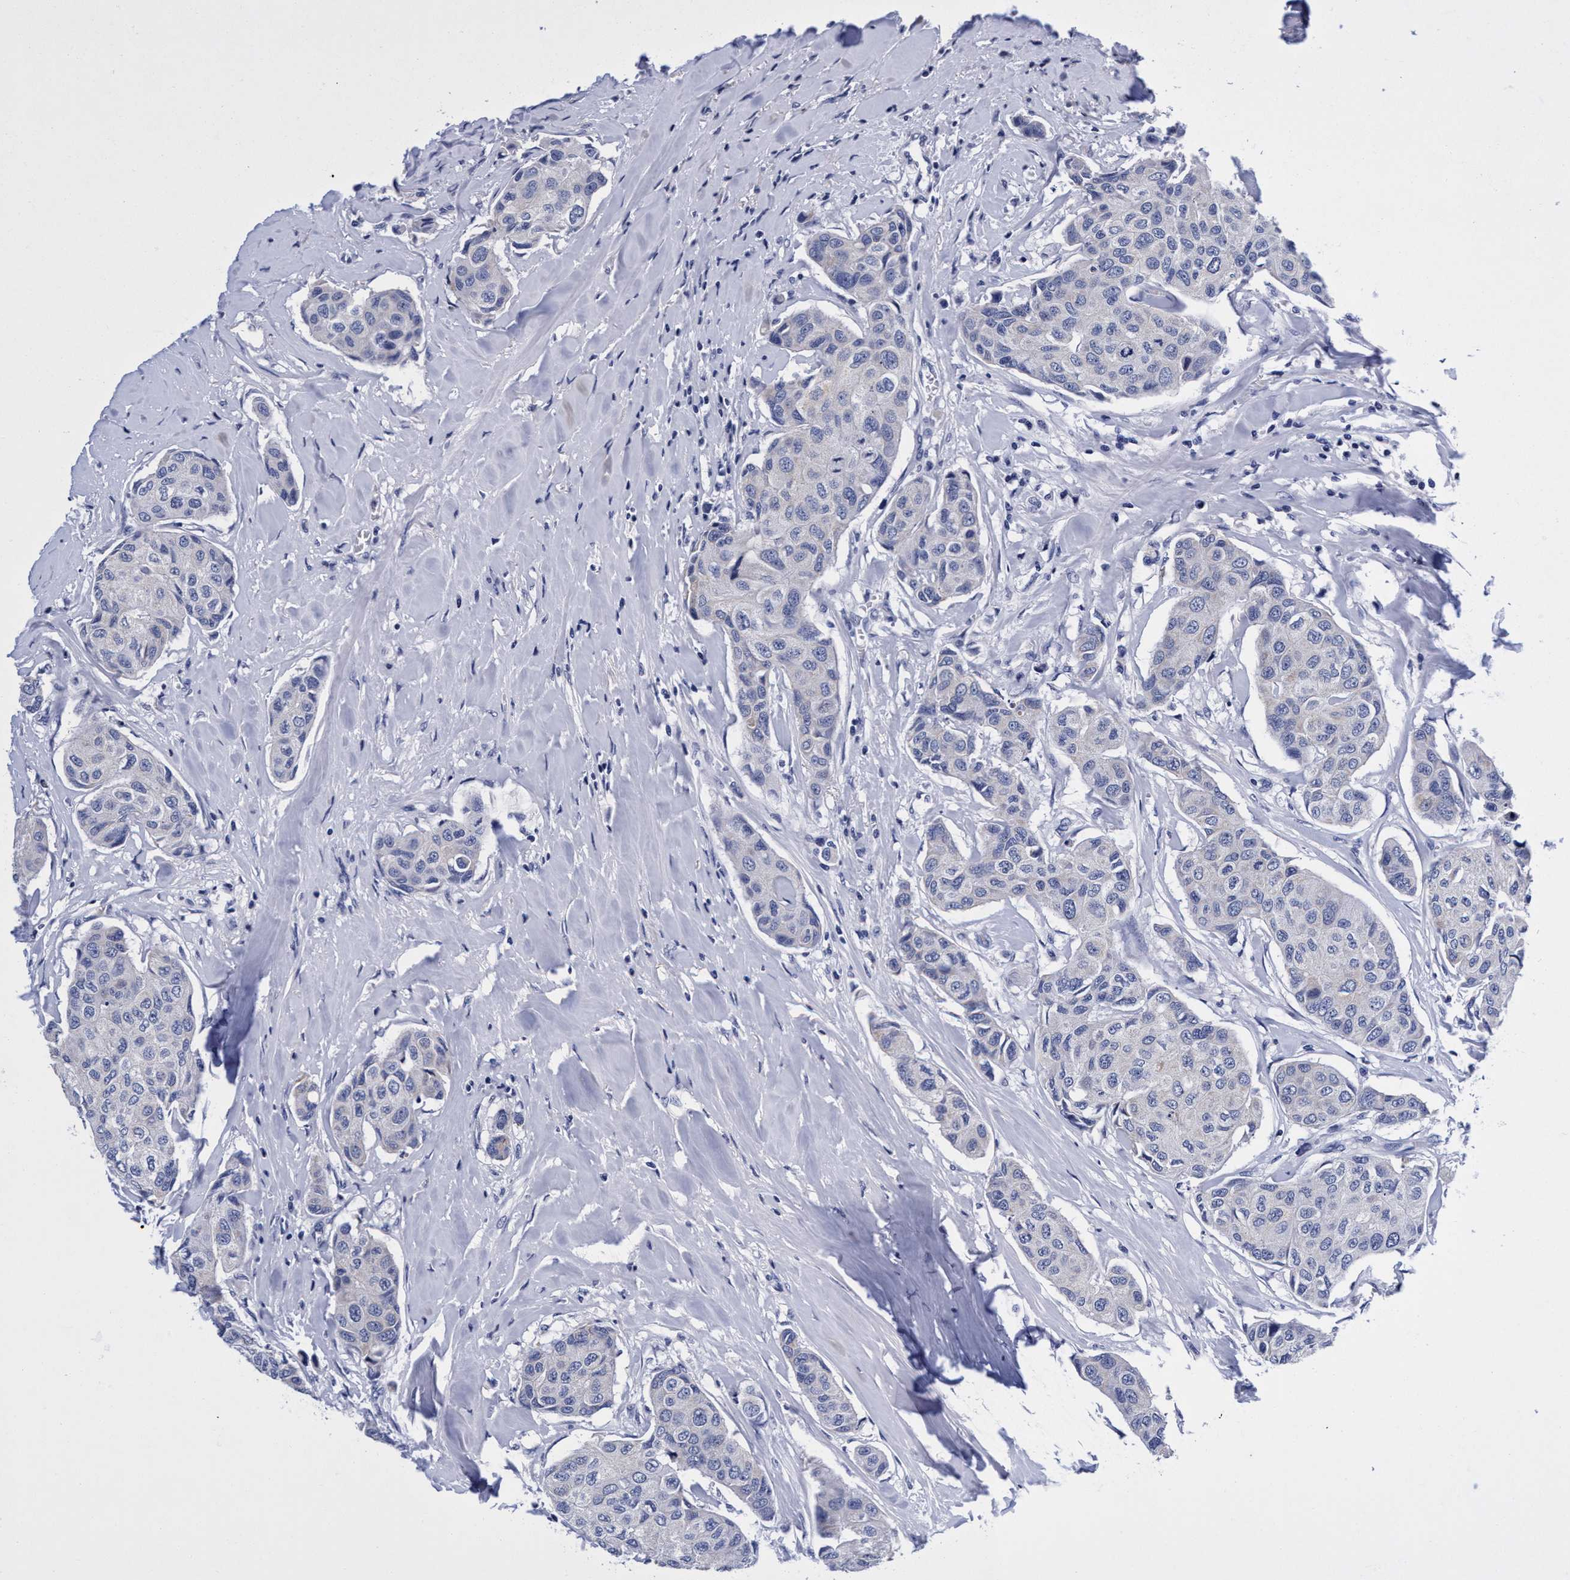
{"staining": {"intensity": "negative", "quantity": "none", "location": "none"}, "tissue": "breast cancer", "cell_type": "Tumor cells", "image_type": "cancer", "snomed": [{"axis": "morphology", "description": "Duct carcinoma"}, {"axis": "topography", "description": "Breast"}], "caption": "The photomicrograph reveals no significant expression in tumor cells of breast cancer (infiltrating ductal carcinoma). (Immunohistochemistry (ihc), brightfield microscopy, high magnification).", "gene": "PLPPR1", "patient": {"sex": "female", "age": 80}}